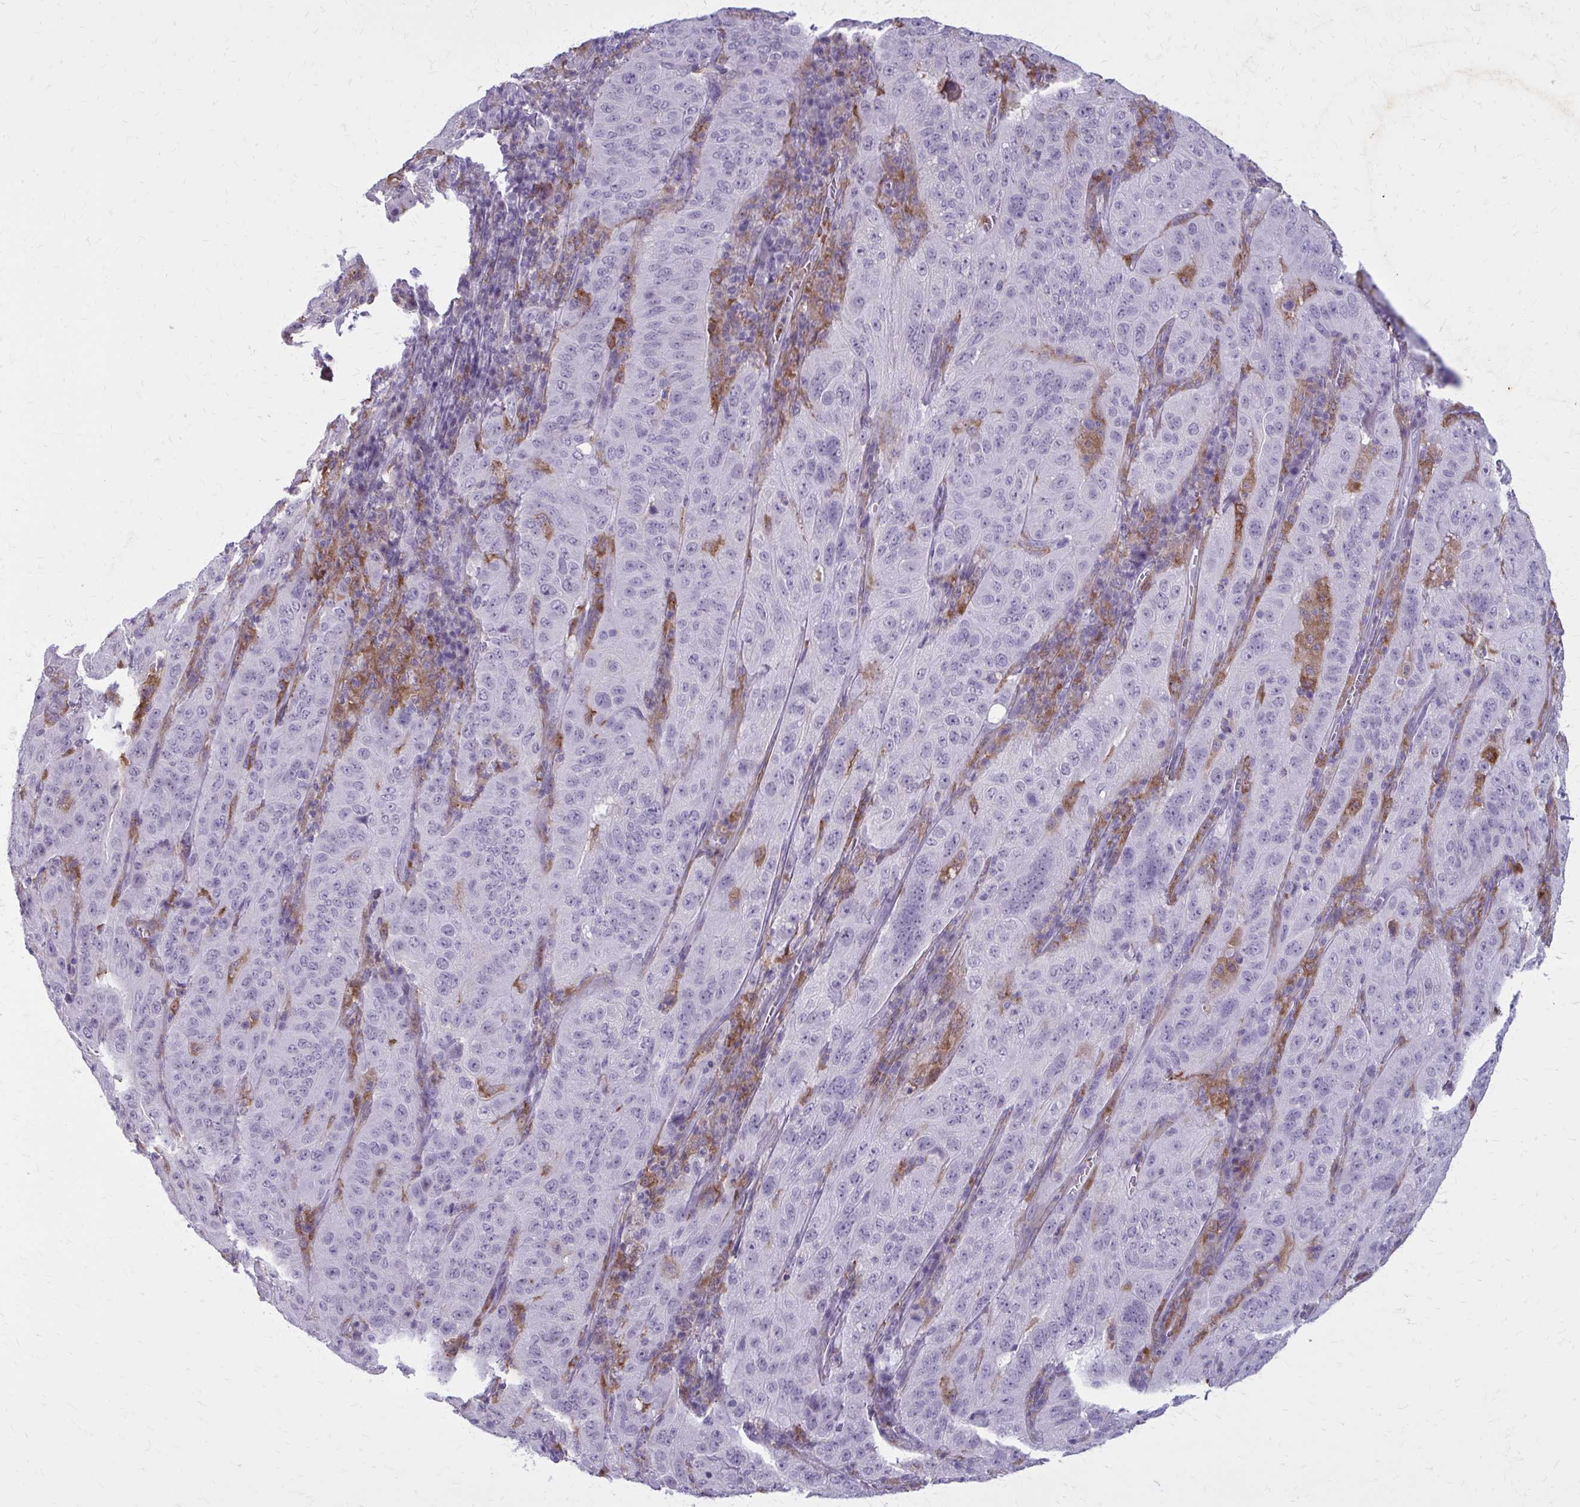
{"staining": {"intensity": "negative", "quantity": "none", "location": "none"}, "tissue": "pancreatic cancer", "cell_type": "Tumor cells", "image_type": "cancer", "snomed": [{"axis": "morphology", "description": "Adenocarcinoma, NOS"}, {"axis": "topography", "description": "Pancreas"}], "caption": "Immunohistochemistry (IHC) photomicrograph of adenocarcinoma (pancreatic) stained for a protein (brown), which reveals no expression in tumor cells. (DAB IHC visualized using brightfield microscopy, high magnification).", "gene": "CARD9", "patient": {"sex": "male", "age": 63}}